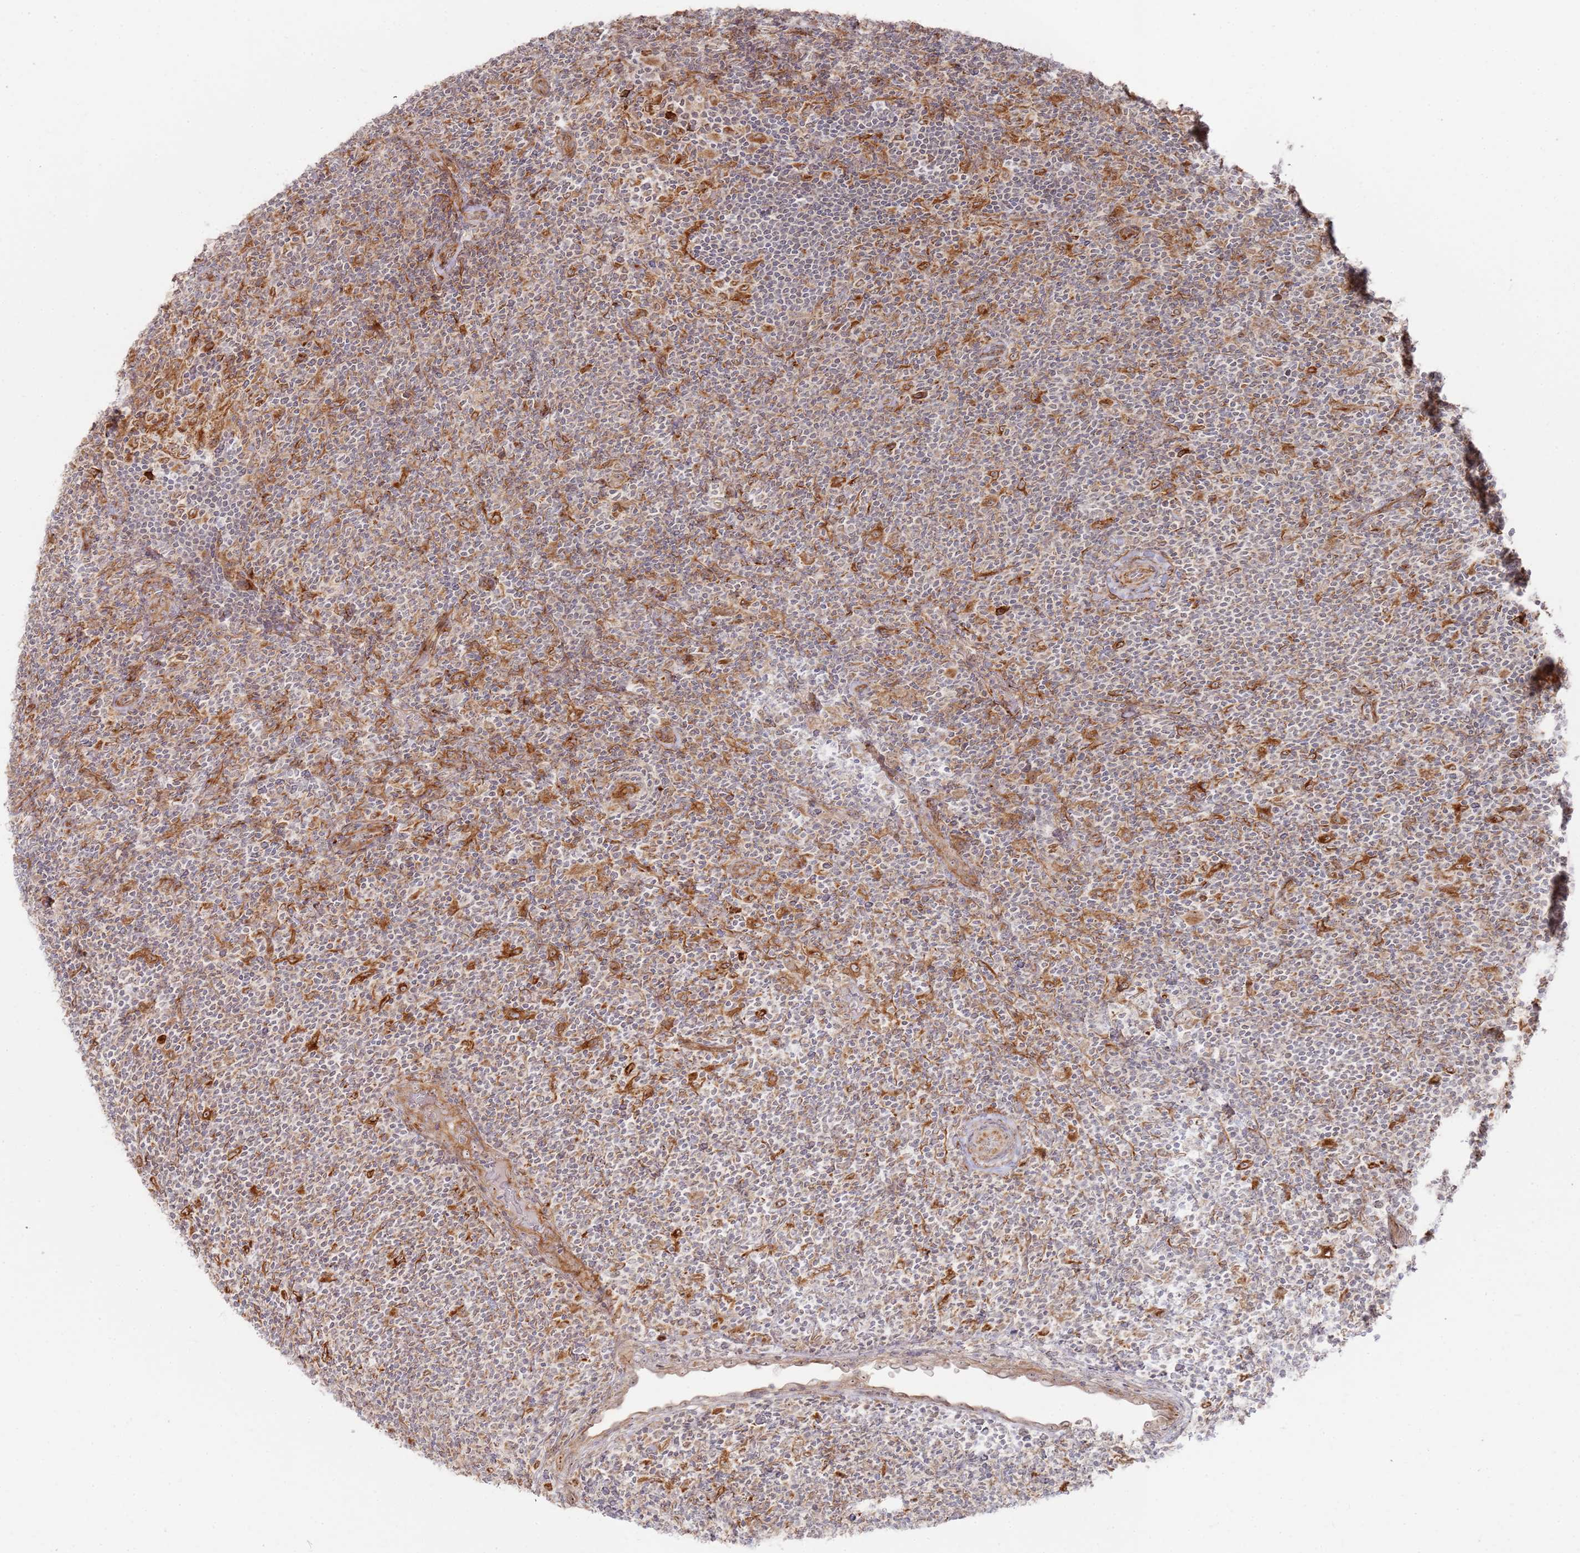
{"staining": {"intensity": "negative", "quantity": "none", "location": "none"}, "tissue": "lymphoma", "cell_type": "Tumor cells", "image_type": "cancer", "snomed": [{"axis": "morphology", "description": "Hodgkin's disease, NOS"}, {"axis": "topography", "description": "Lymph node"}], "caption": "Histopathology image shows no protein expression in tumor cells of Hodgkin's disease tissue.", "gene": "PHF21A", "patient": {"sex": "female", "age": 57}}